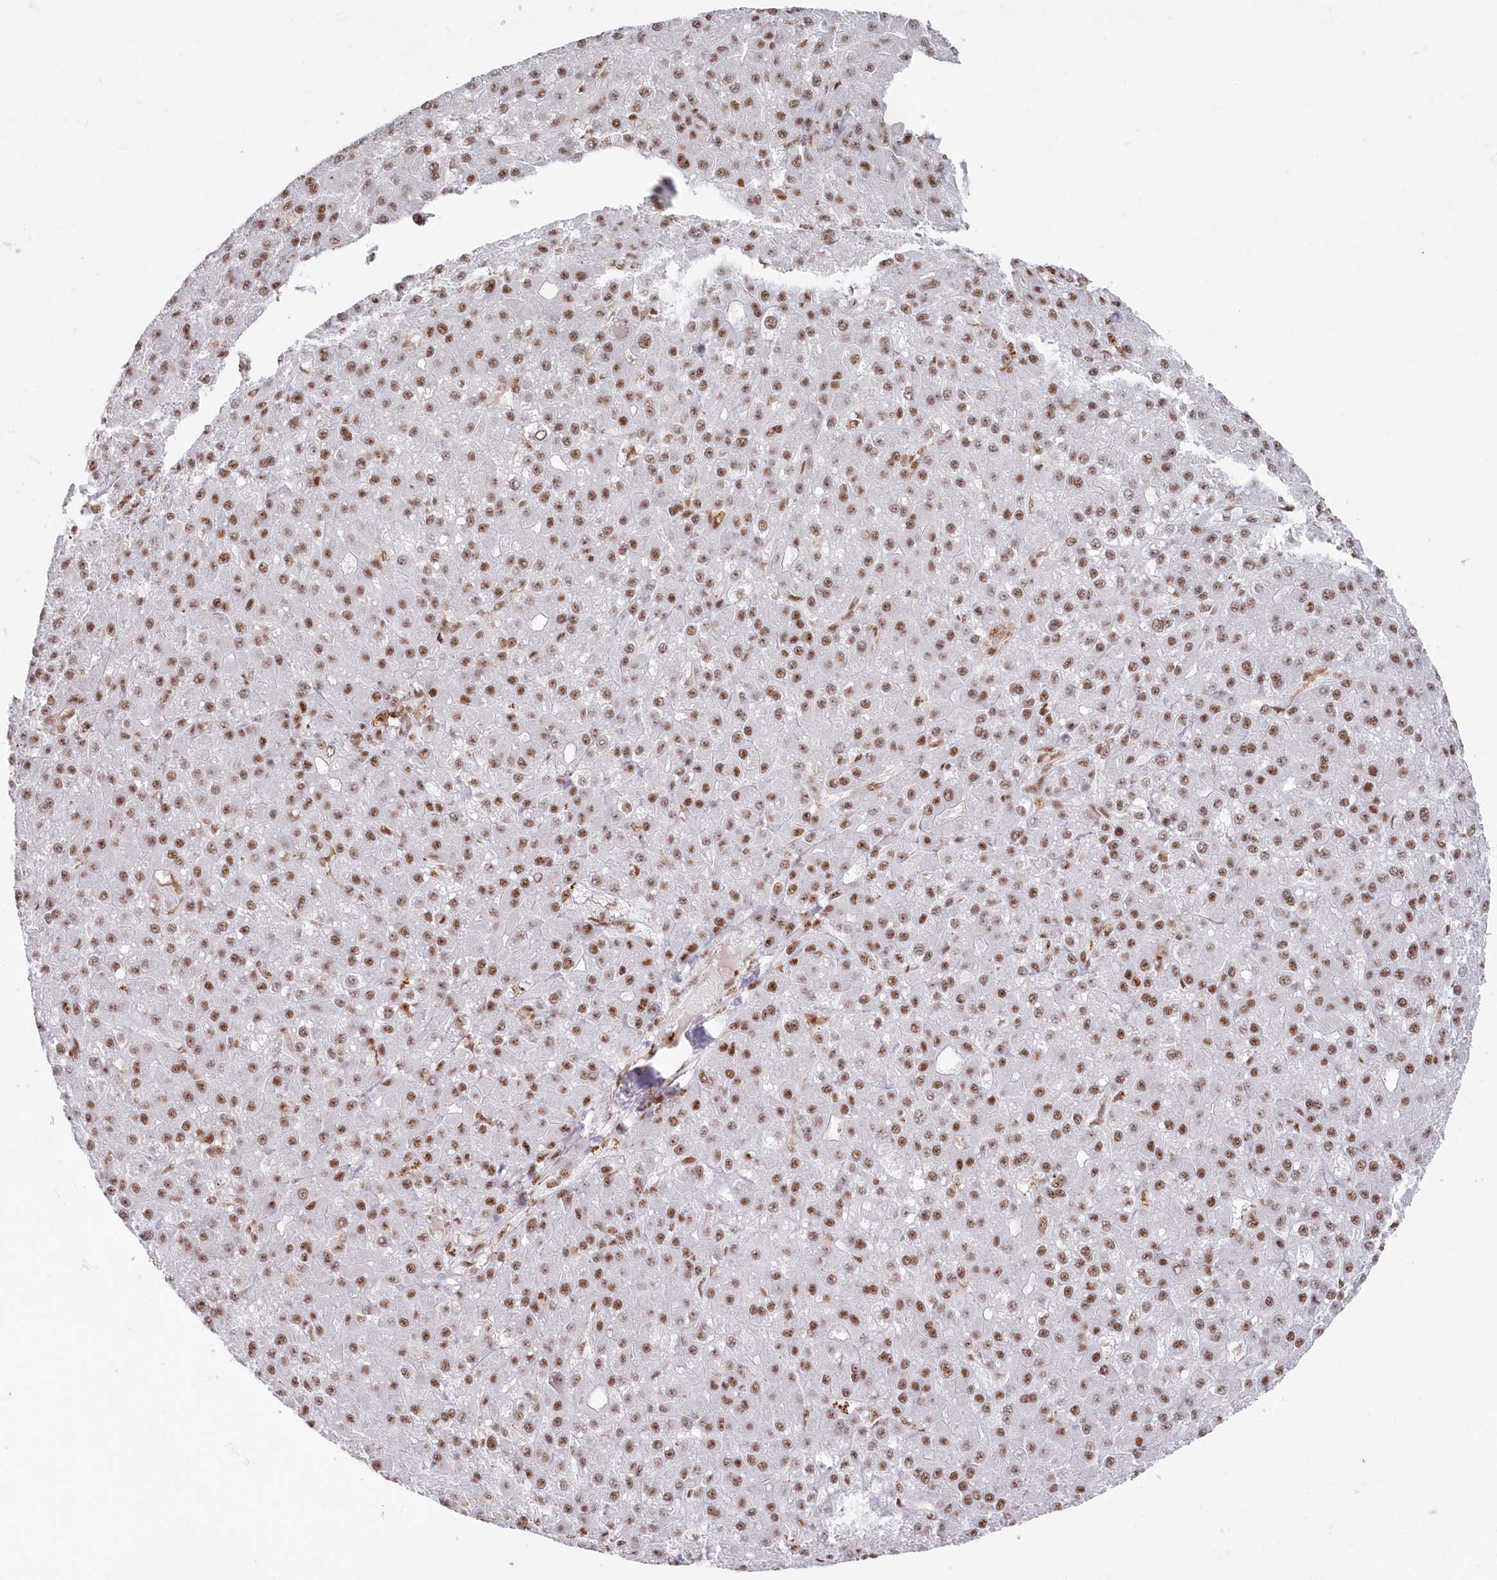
{"staining": {"intensity": "strong", "quantity": "25%-75%", "location": "nuclear"}, "tissue": "liver cancer", "cell_type": "Tumor cells", "image_type": "cancer", "snomed": [{"axis": "morphology", "description": "Carcinoma, Hepatocellular, NOS"}, {"axis": "topography", "description": "Liver"}], "caption": "This is a histology image of immunohistochemistry staining of liver cancer, which shows strong positivity in the nuclear of tumor cells.", "gene": "DDX46", "patient": {"sex": "male", "age": 67}}